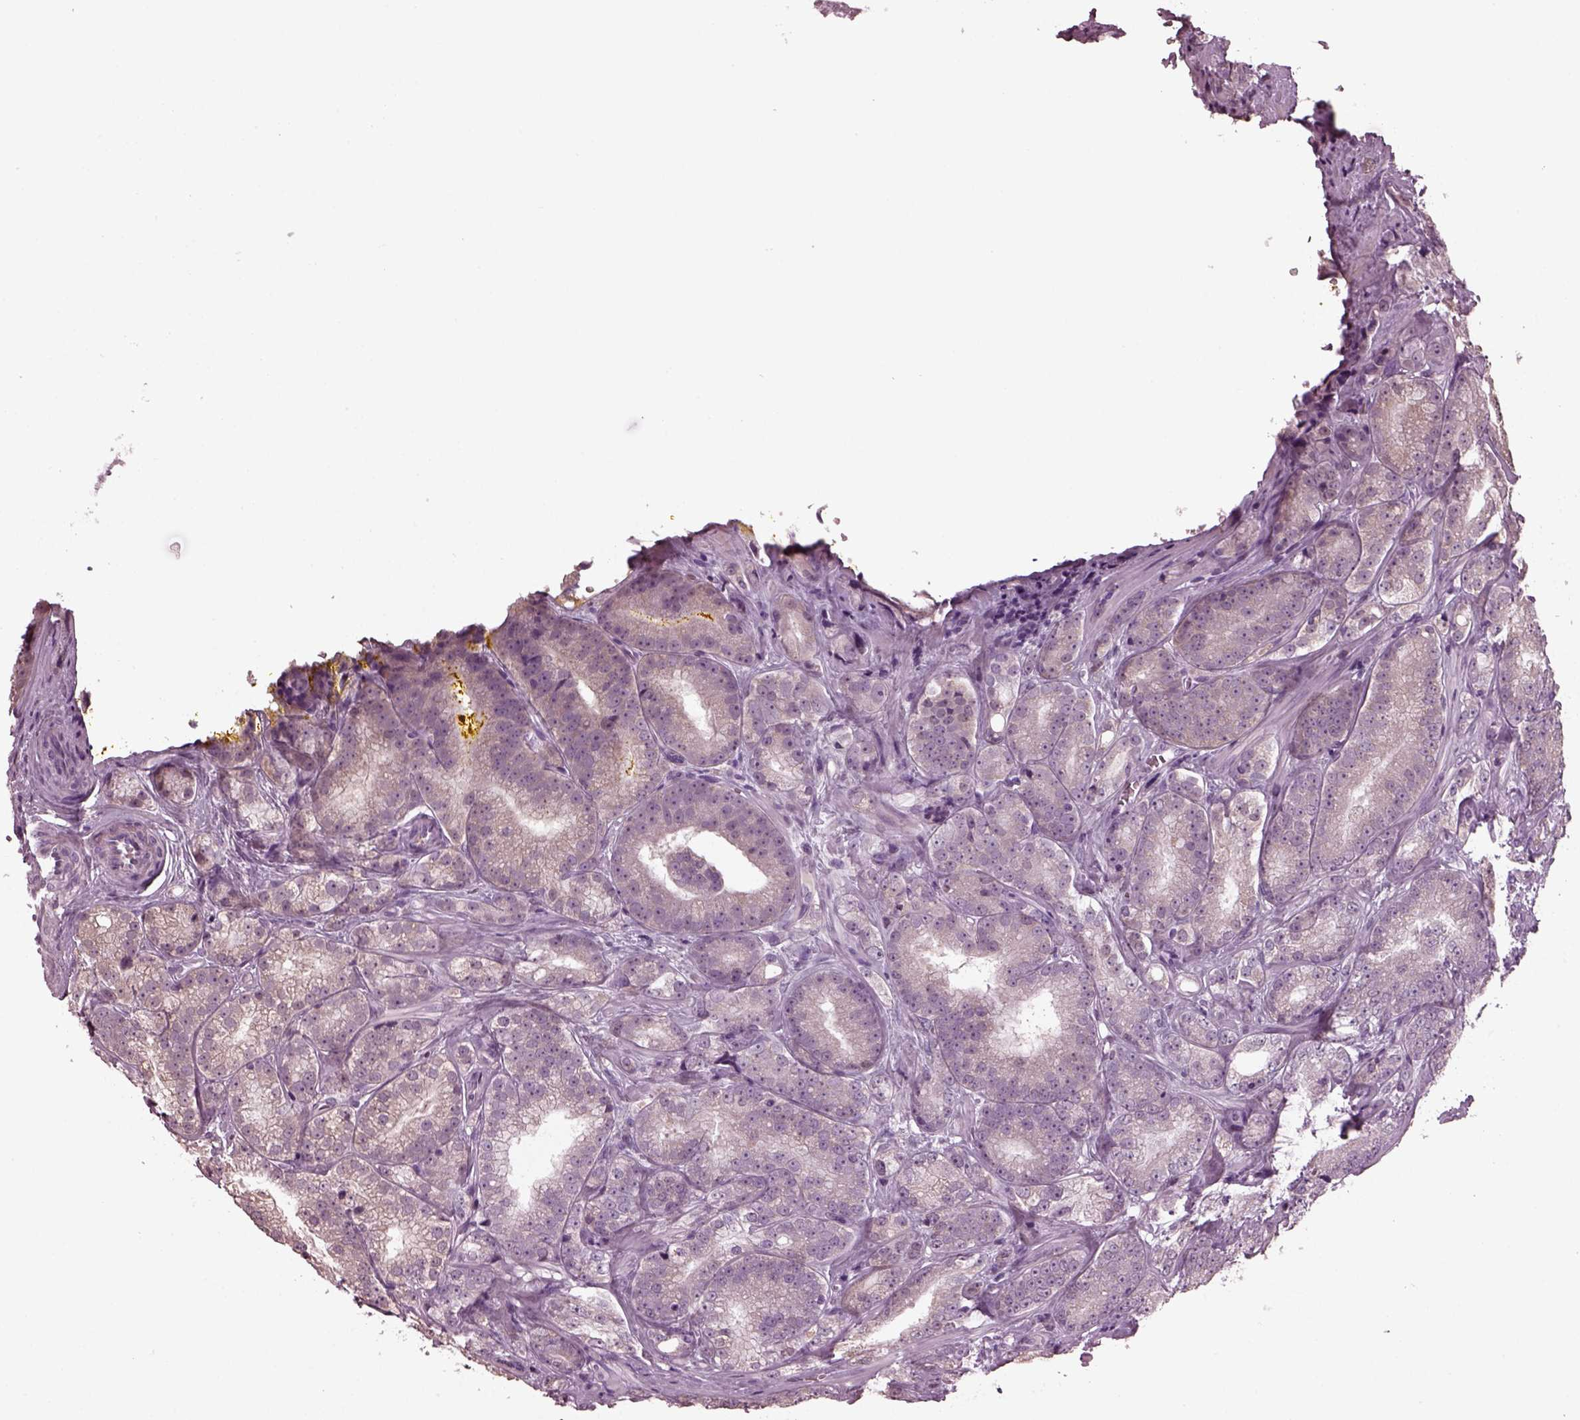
{"staining": {"intensity": "negative", "quantity": "none", "location": "none"}, "tissue": "prostate cancer", "cell_type": "Tumor cells", "image_type": "cancer", "snomed": [{"axis": "morphology", "description": "Adenocarcinoma, NOS"}, {"axis": "topography", "description": "Prostate"}], "caption": "The micrograph shows no significant staining in tumor cells of adenocarcinoma (prostate).", "gene": "CLCN4", "patient": {"sex": "male", "age": 63}}